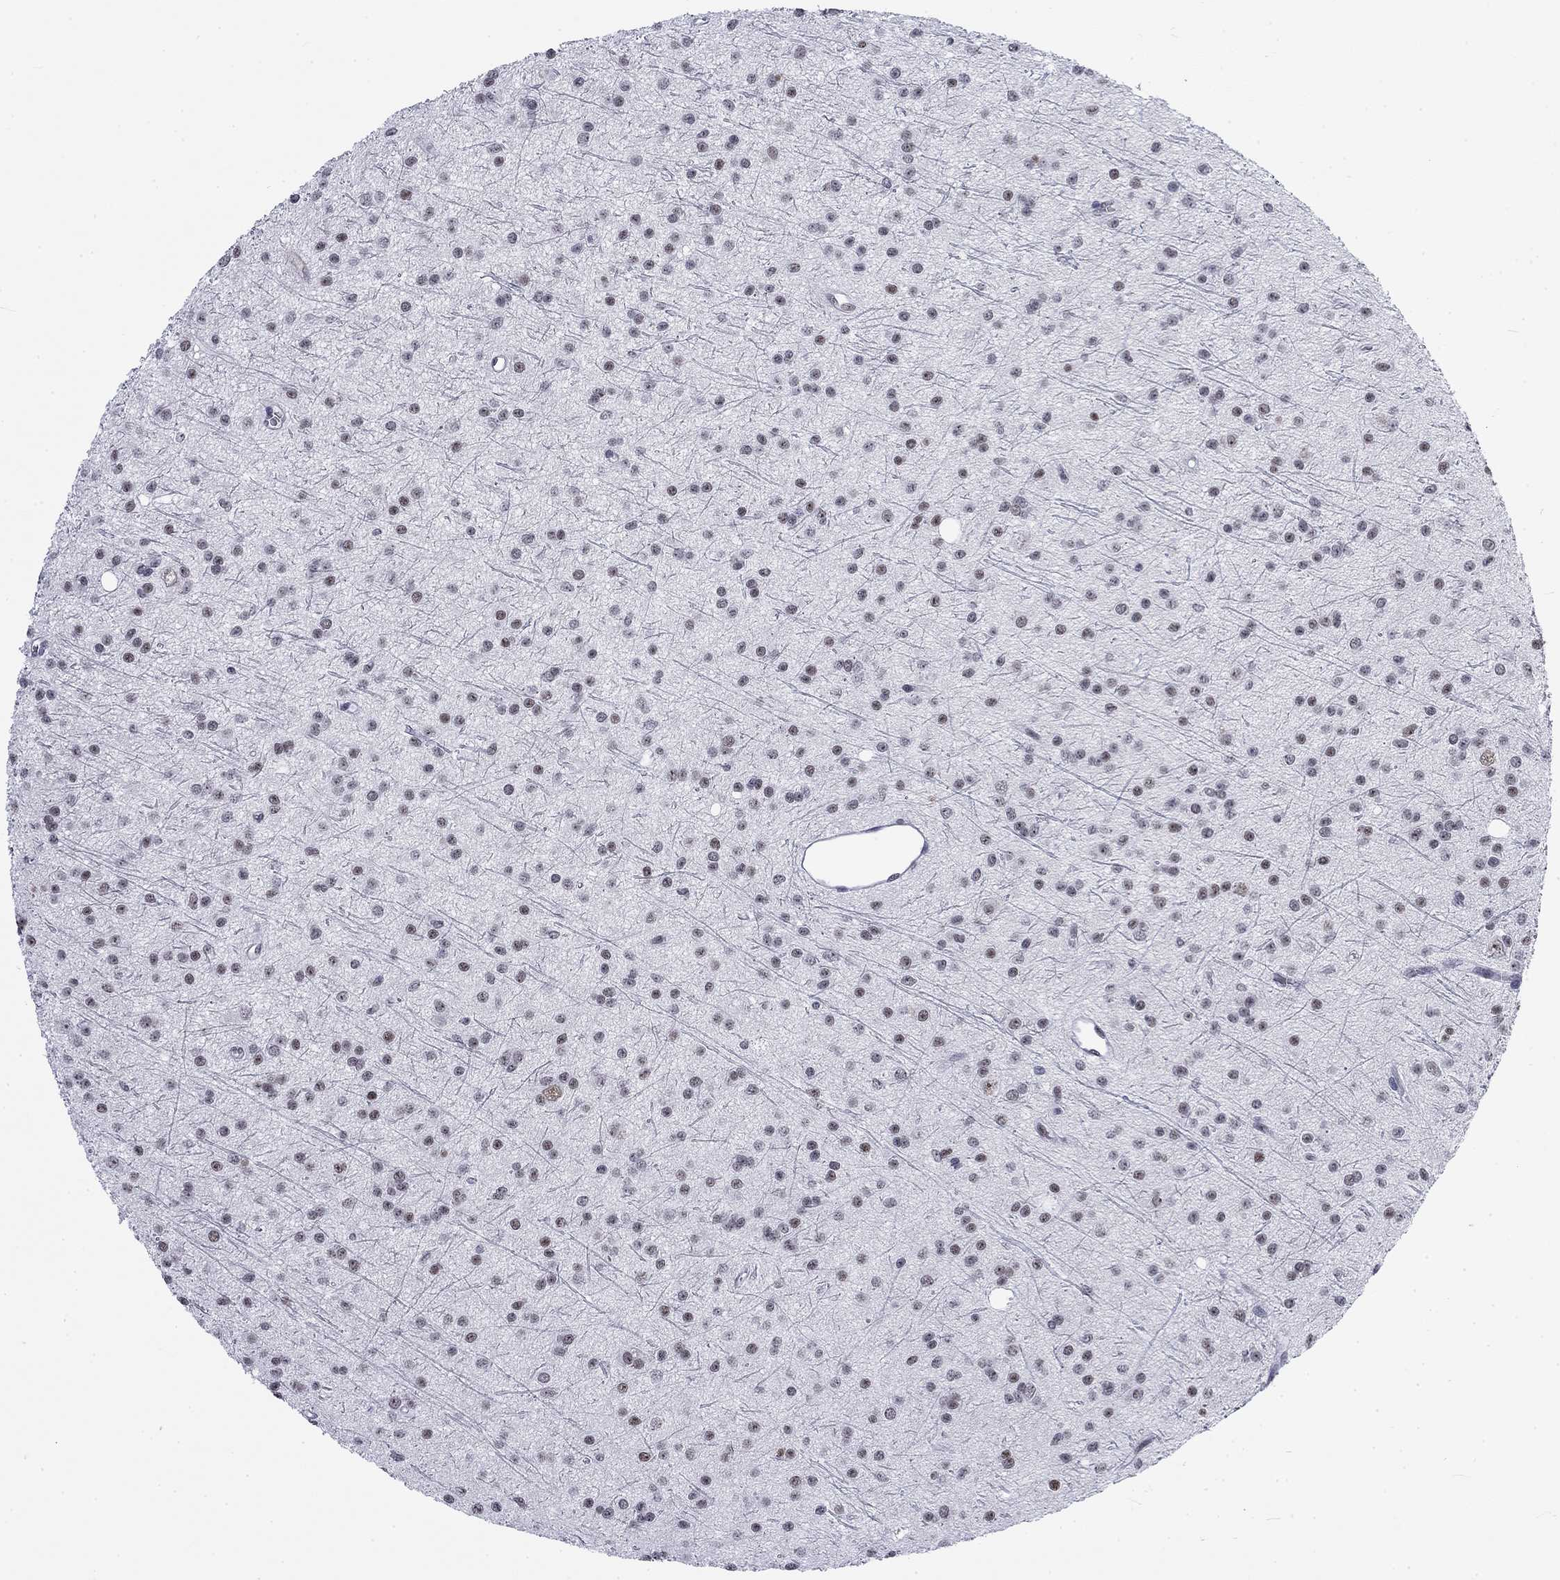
{"staining": {"intensity": "negative", "quantity": "none", "location": "none"}, "tissue": "glioma", "cell_type": "Tumor cells", "image_type": "cancer", "snomed": [{"axis": "morphology", "description": "Glioma, malignant, Low grade"}, {"axis": "topography", "description": "Brain"}], "caption": "Immunohistochemistry of glioma reveals no positivity in tumor cells.", "gene": "CSRNP3", "patient": {"sex": "male", "age": 27}}